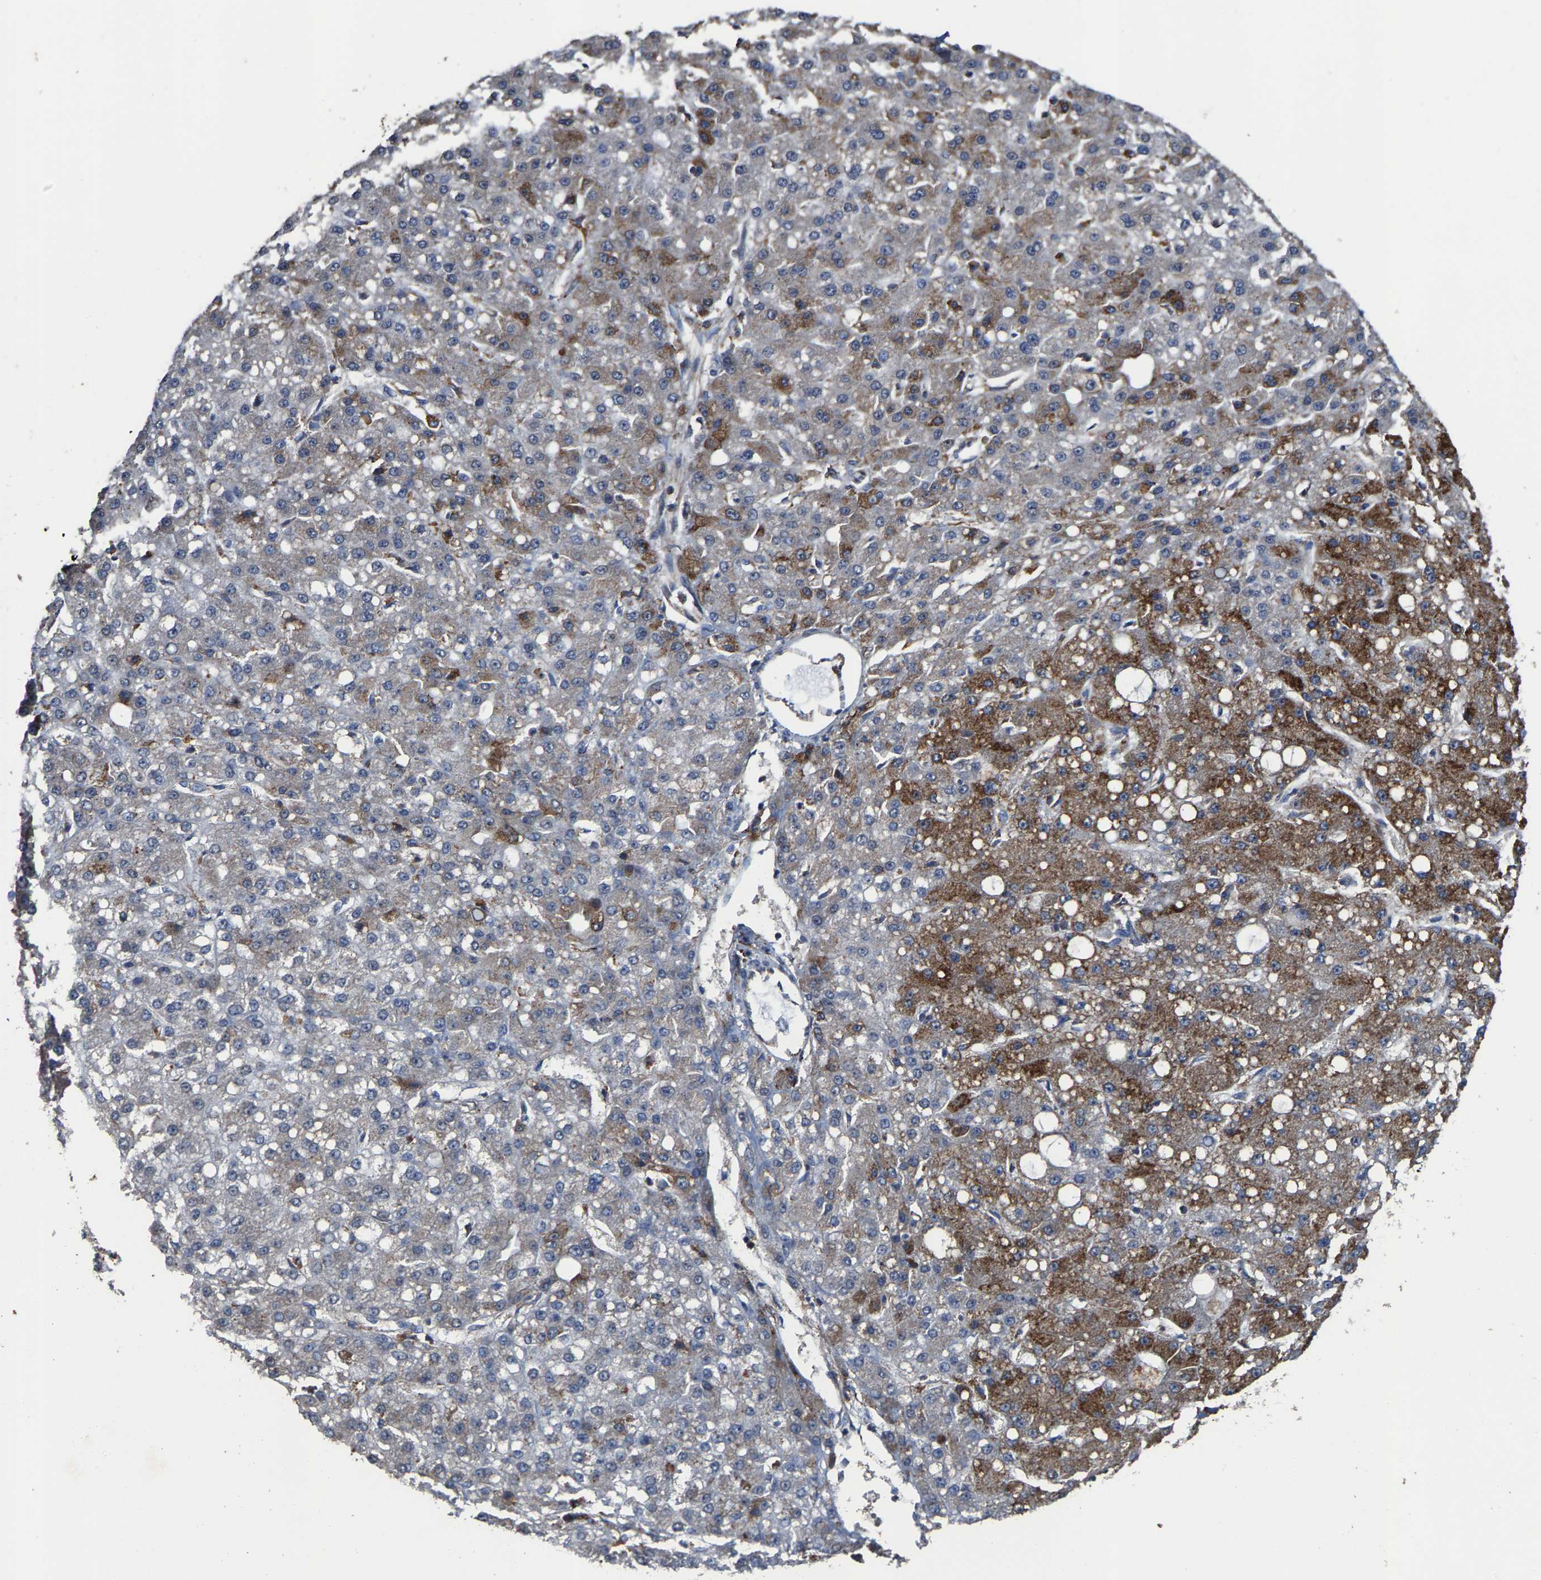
{"staining": {"intensity": "moderate", "quantity": ">75%", "location": "cytoplasmic/membranous"}, "tissue": "liver cancer", "cell_type": "Tumor cells", "image_type": "cancer", "snomed": [{"axis": "morphology", "description": "Carcinoma, Hepatocellular, NOS"}, {"axis": "topography", "description": "Liver"}], "caption": "Protein analysis of liver cancer (hepatocellular carcinoma) tissue reveals moderate cytoplasmic/membranous positivity in about >75% of tumor cells.", "gene": "FGD3", "patient": {"sex": "male", "age": 67}}